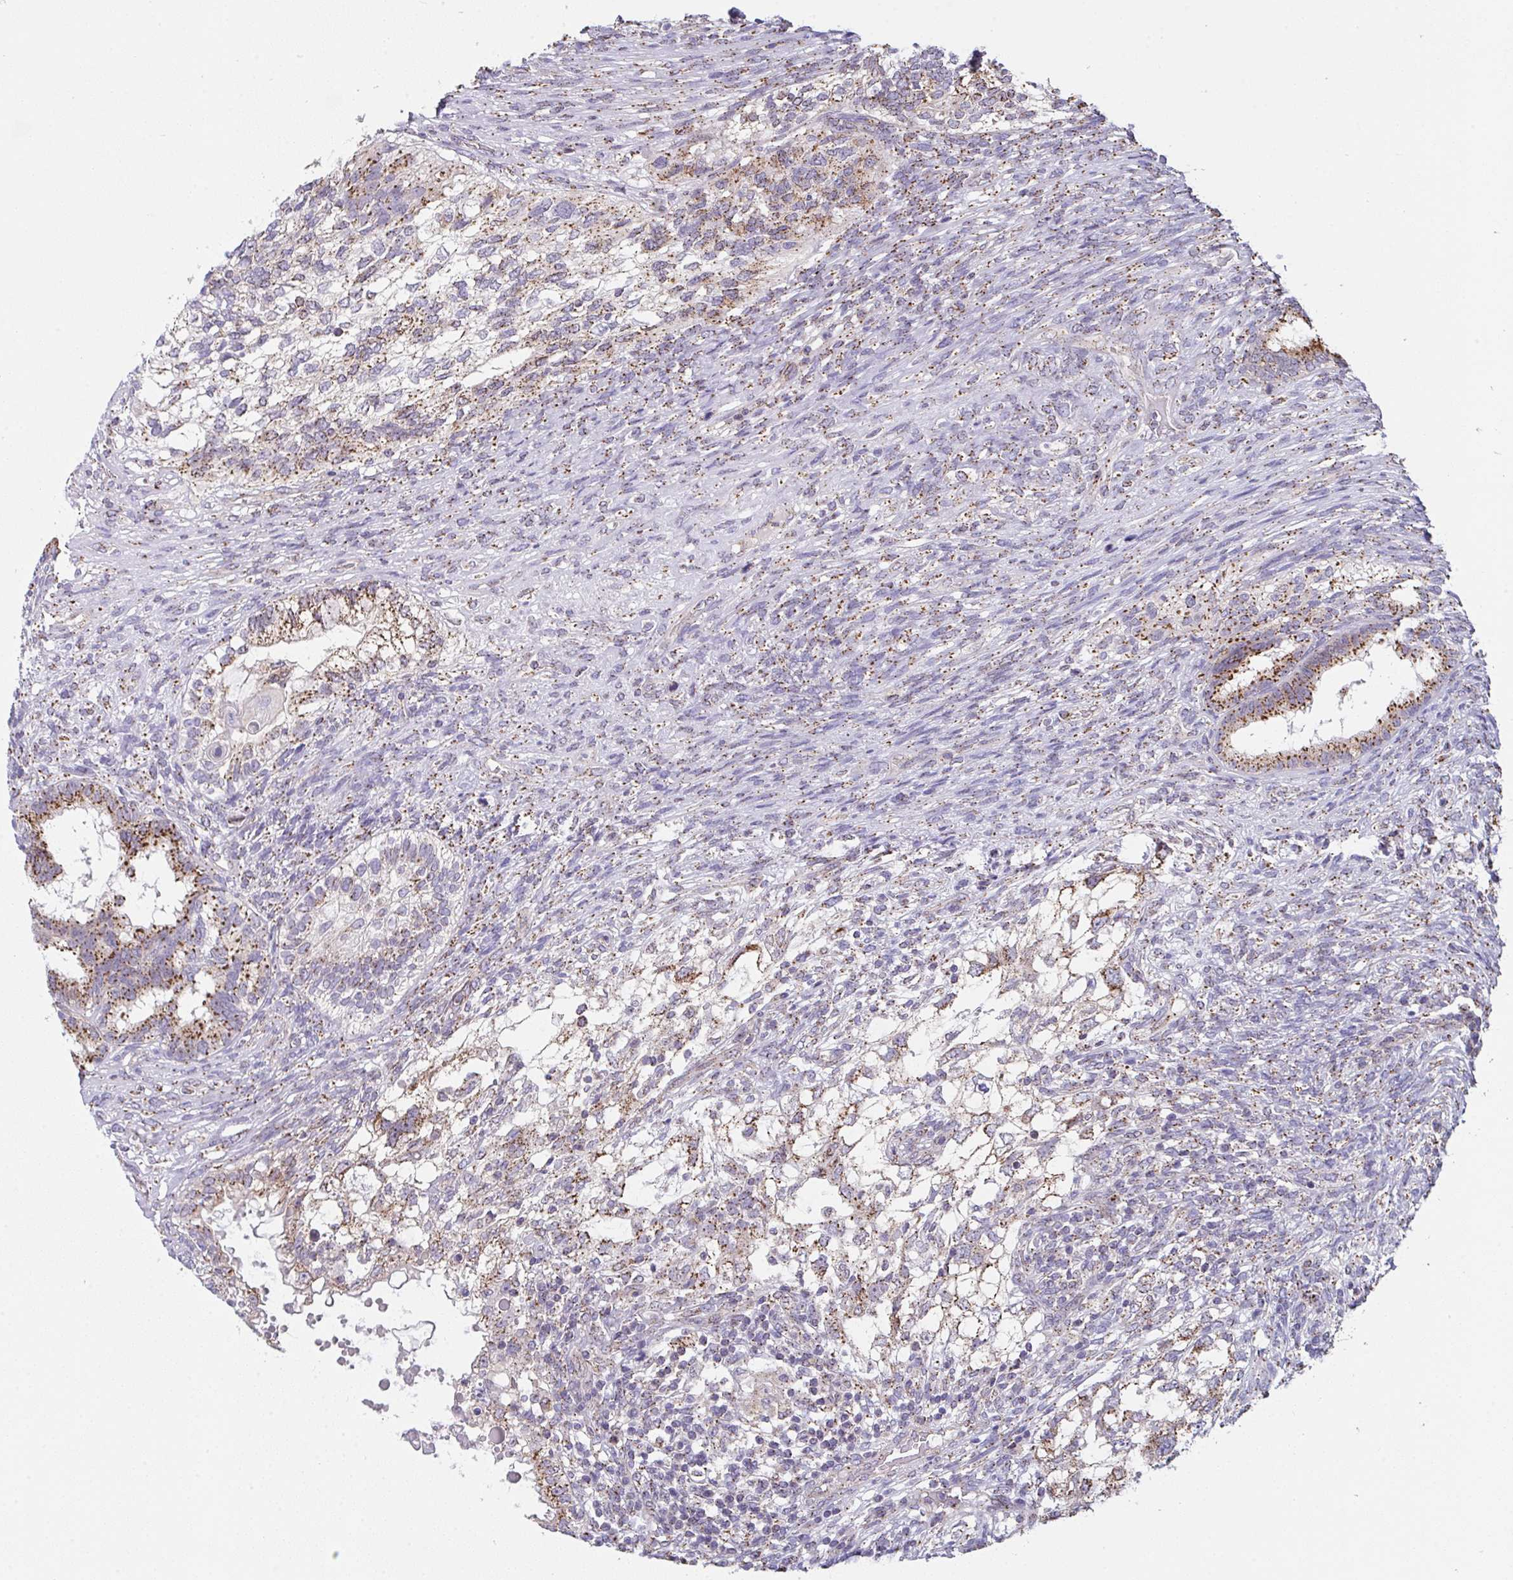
{"staining": {"intensity": "moderate", "quantity": ">75%", "location": "cytoplasmic/membranous"}, "tissue": "testis cancer", "cell_type": "Tumor cells", "image_type": "cancer", "snomed": [{"axis": "morphology", "description": "Seminoma, NOS"}, {"axis": "morphology", "description": "Carcinoma, Embryonal, NOS"}, {"axis": "topography", "description": "Testis"}], "caption": "Immunohistochemistry (IHC) photomicrograph of neoplastic tissue: human testis seminoma stained using immunohistochemistry (IHC) reveals medium levels of moderate protein expression localized specifically in the cytoplasmic/membranous of tumor cells, appearing as a cytoplasmic/membranous brown color.", "gene": "PROSER3", "patient": {"sex": "male", "age": 41}}